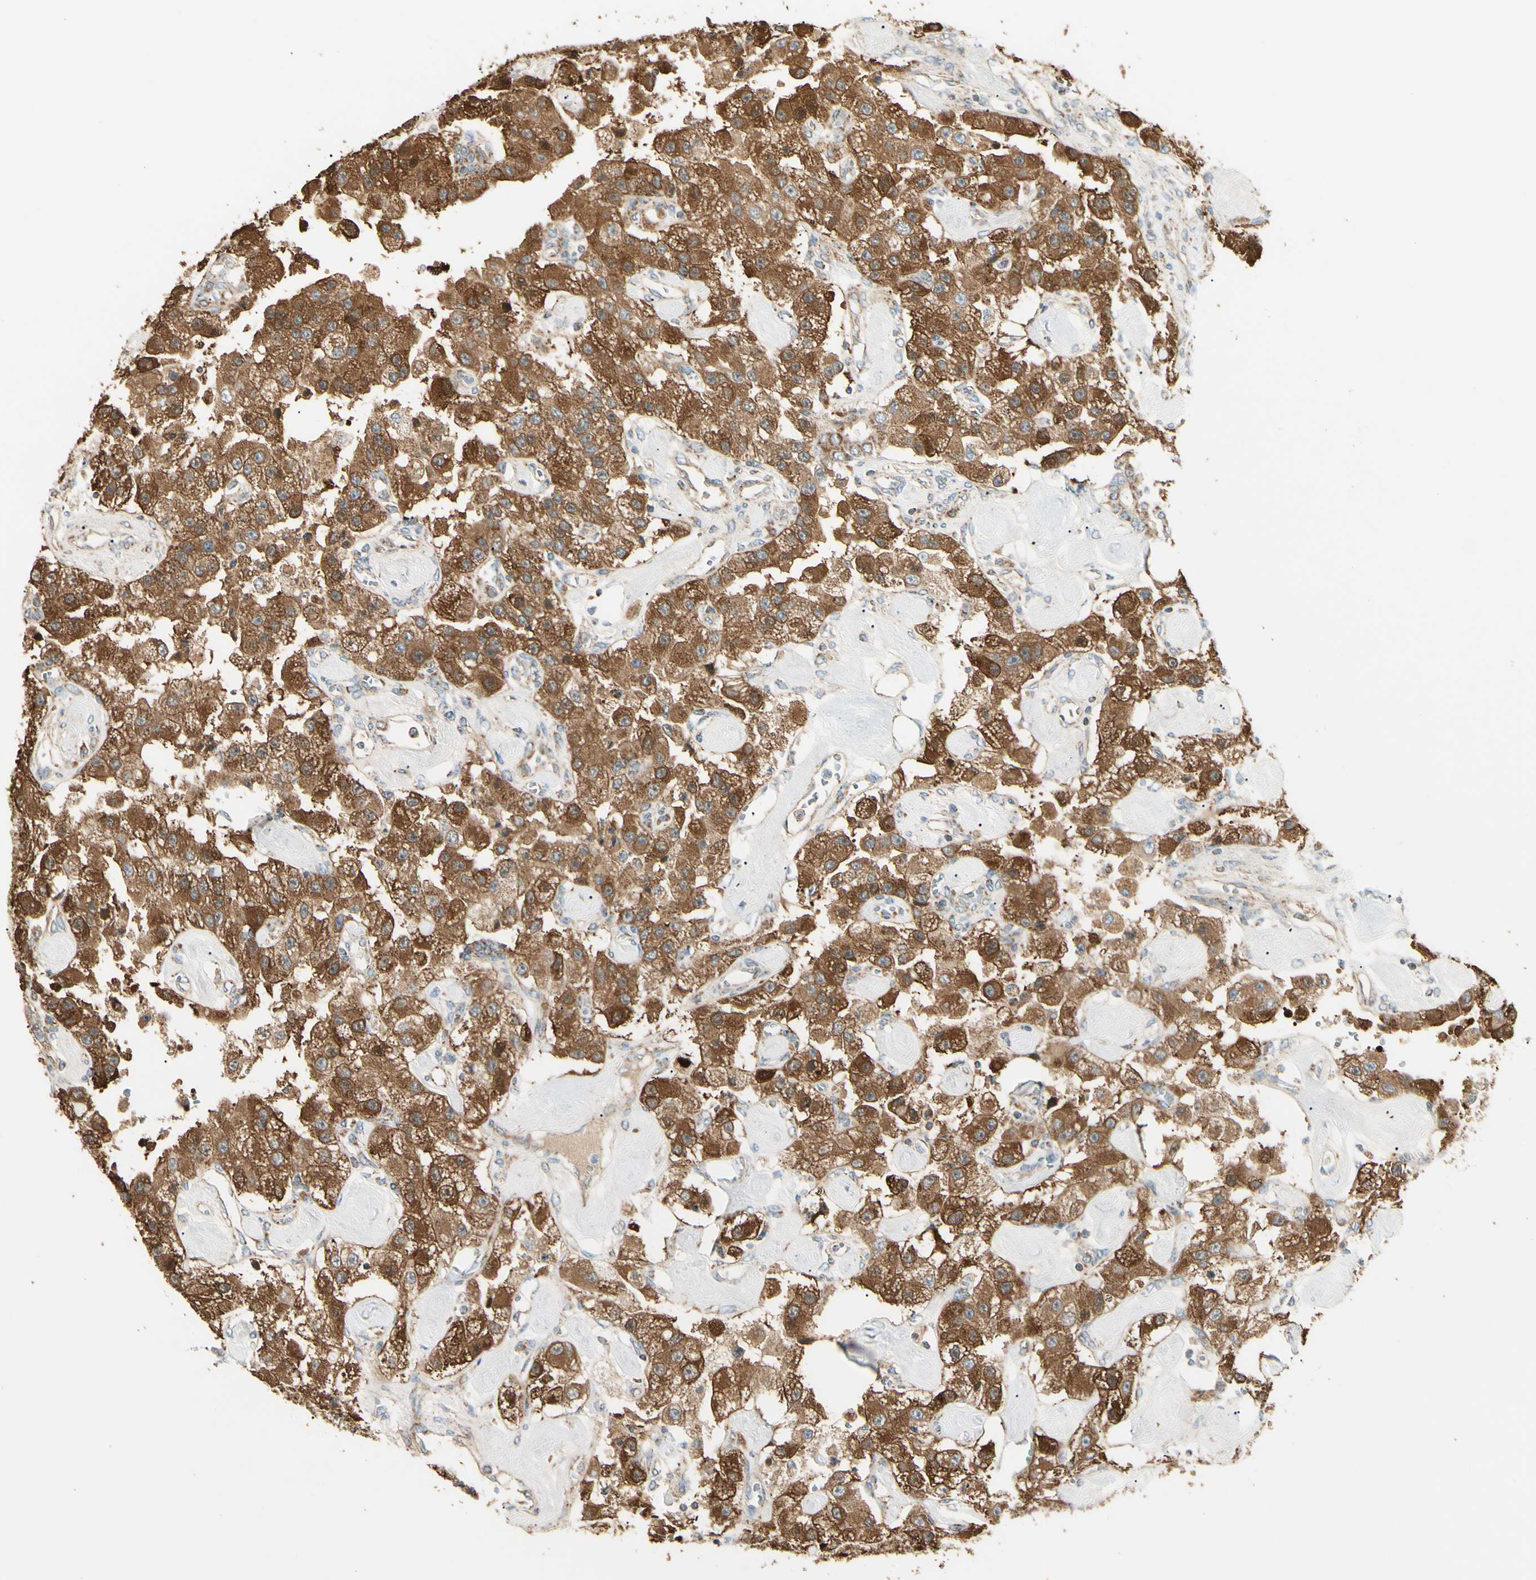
{"staining": {"intensity": "strong", "quantity": ">75%", "location": "cytoplasmic/membranous"}, "tissue": "carcinoid", "cell_type": "Tumor cells", "image_type": "cancer", "snomed": [{"axis": "morphology", "description": "Carcinoid, malignant, NOS"}, {"axis": "topography", "description": "Pancreas"}], "caption": "A histopathology image of human carcinoid (malignant) stained for a protein reveals strong cytoplasmic/membranous brown staining in tumor cells.", "gene": "TBC1D10A", "patient": {"sex": "male", "age": 41}}